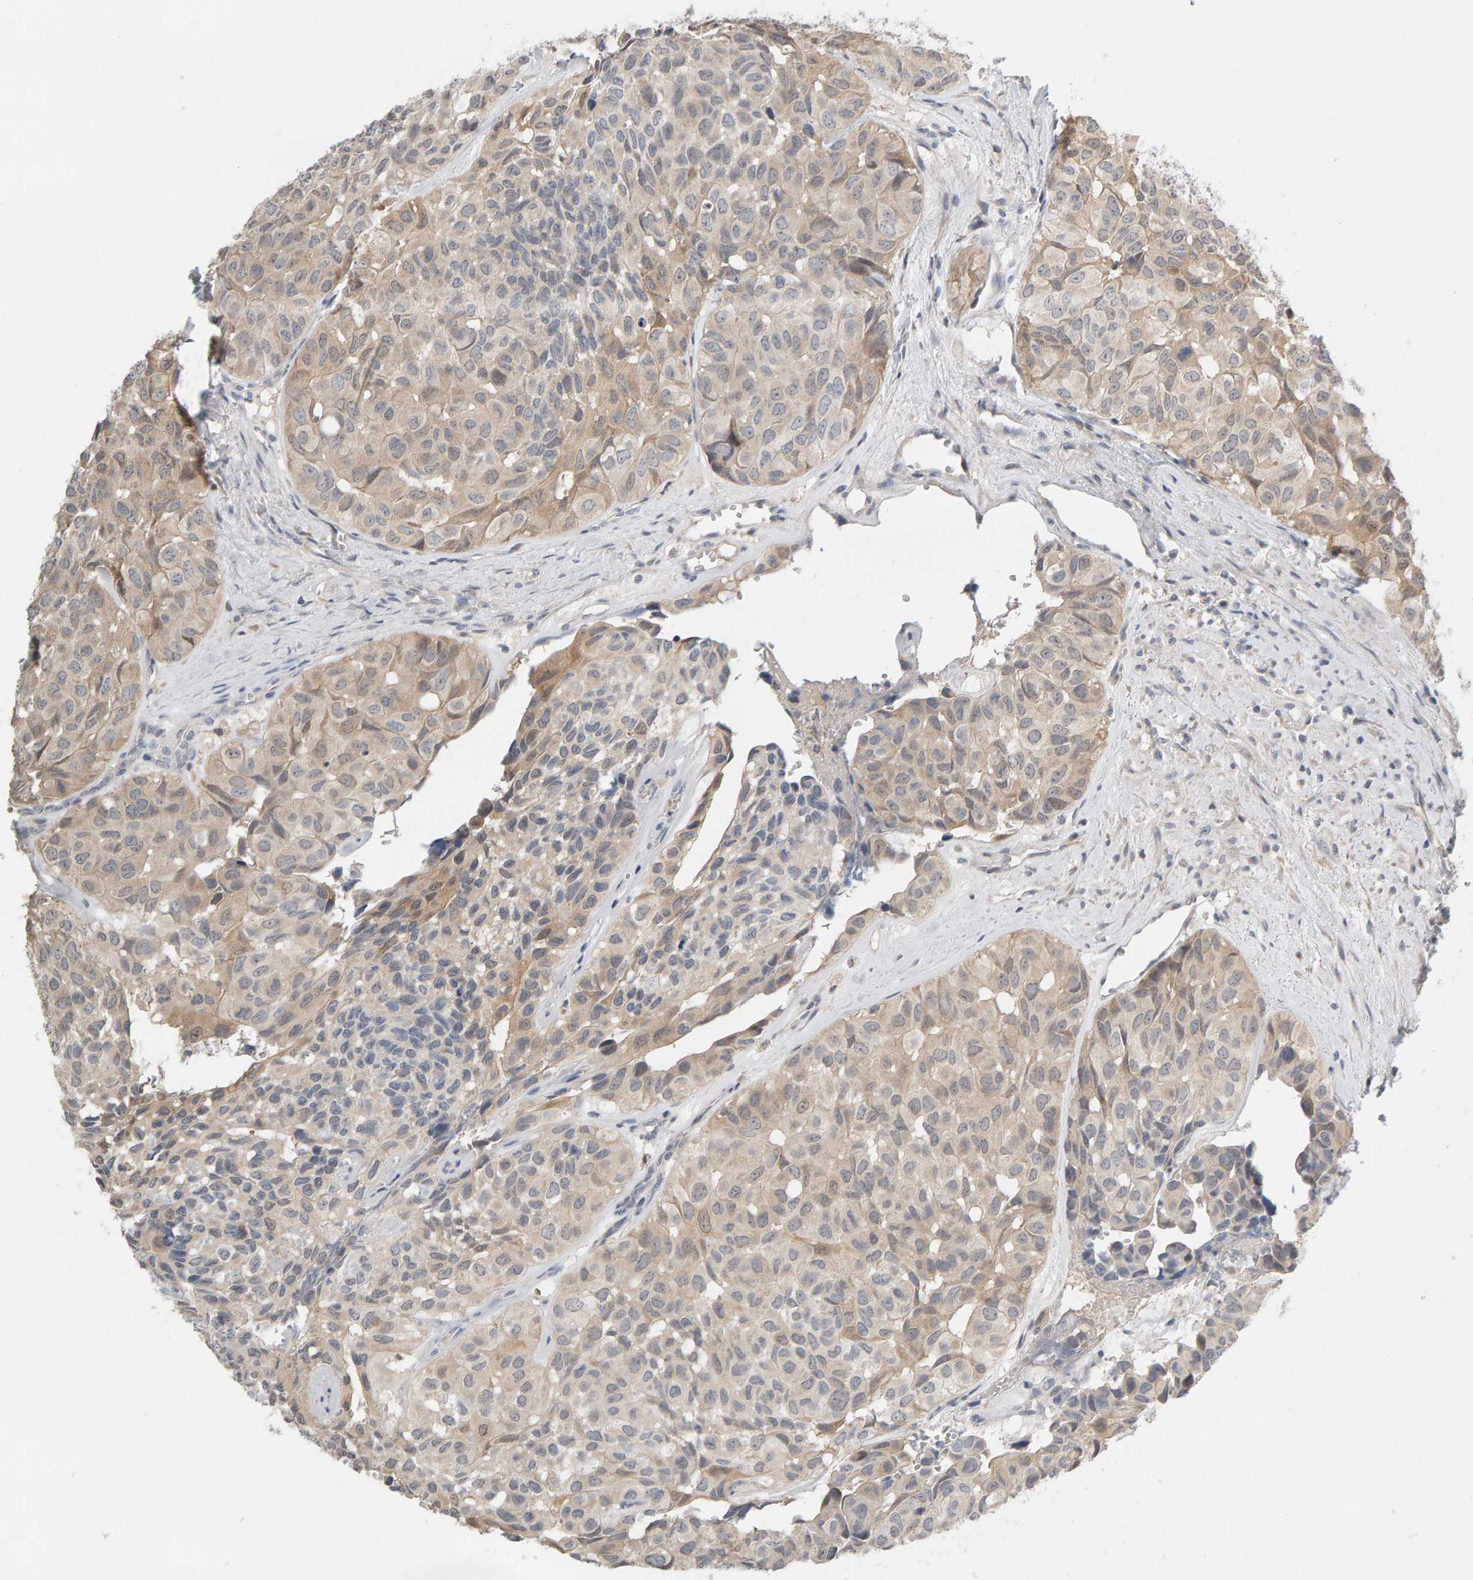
{"staining": {"intensity": "weak", "quantity": ">75%", "location": "cytoplasmic/membranous"}, "tissue": "head and neck cancer", "cell_type": "Tumor cells", "image_type": "cancer", "snomed": [{"axis": "morphology", "description": "Adenocarcinoma, NOS"}, {"axis": "topography", "description": "Salivary gland, NOS"}, {"axis": "topography", "description": "Head-Neck"}], "caption": "Protein expression by immunohistochemistry exhibits weak cytoplasmic/membranous staining in approximately >75% of tumor cells in head and neck cancer. (IHC, brightfield microscopy, high magnification).", "gene": "GFUS", "patient": {"sex": "female", "age": 76}}